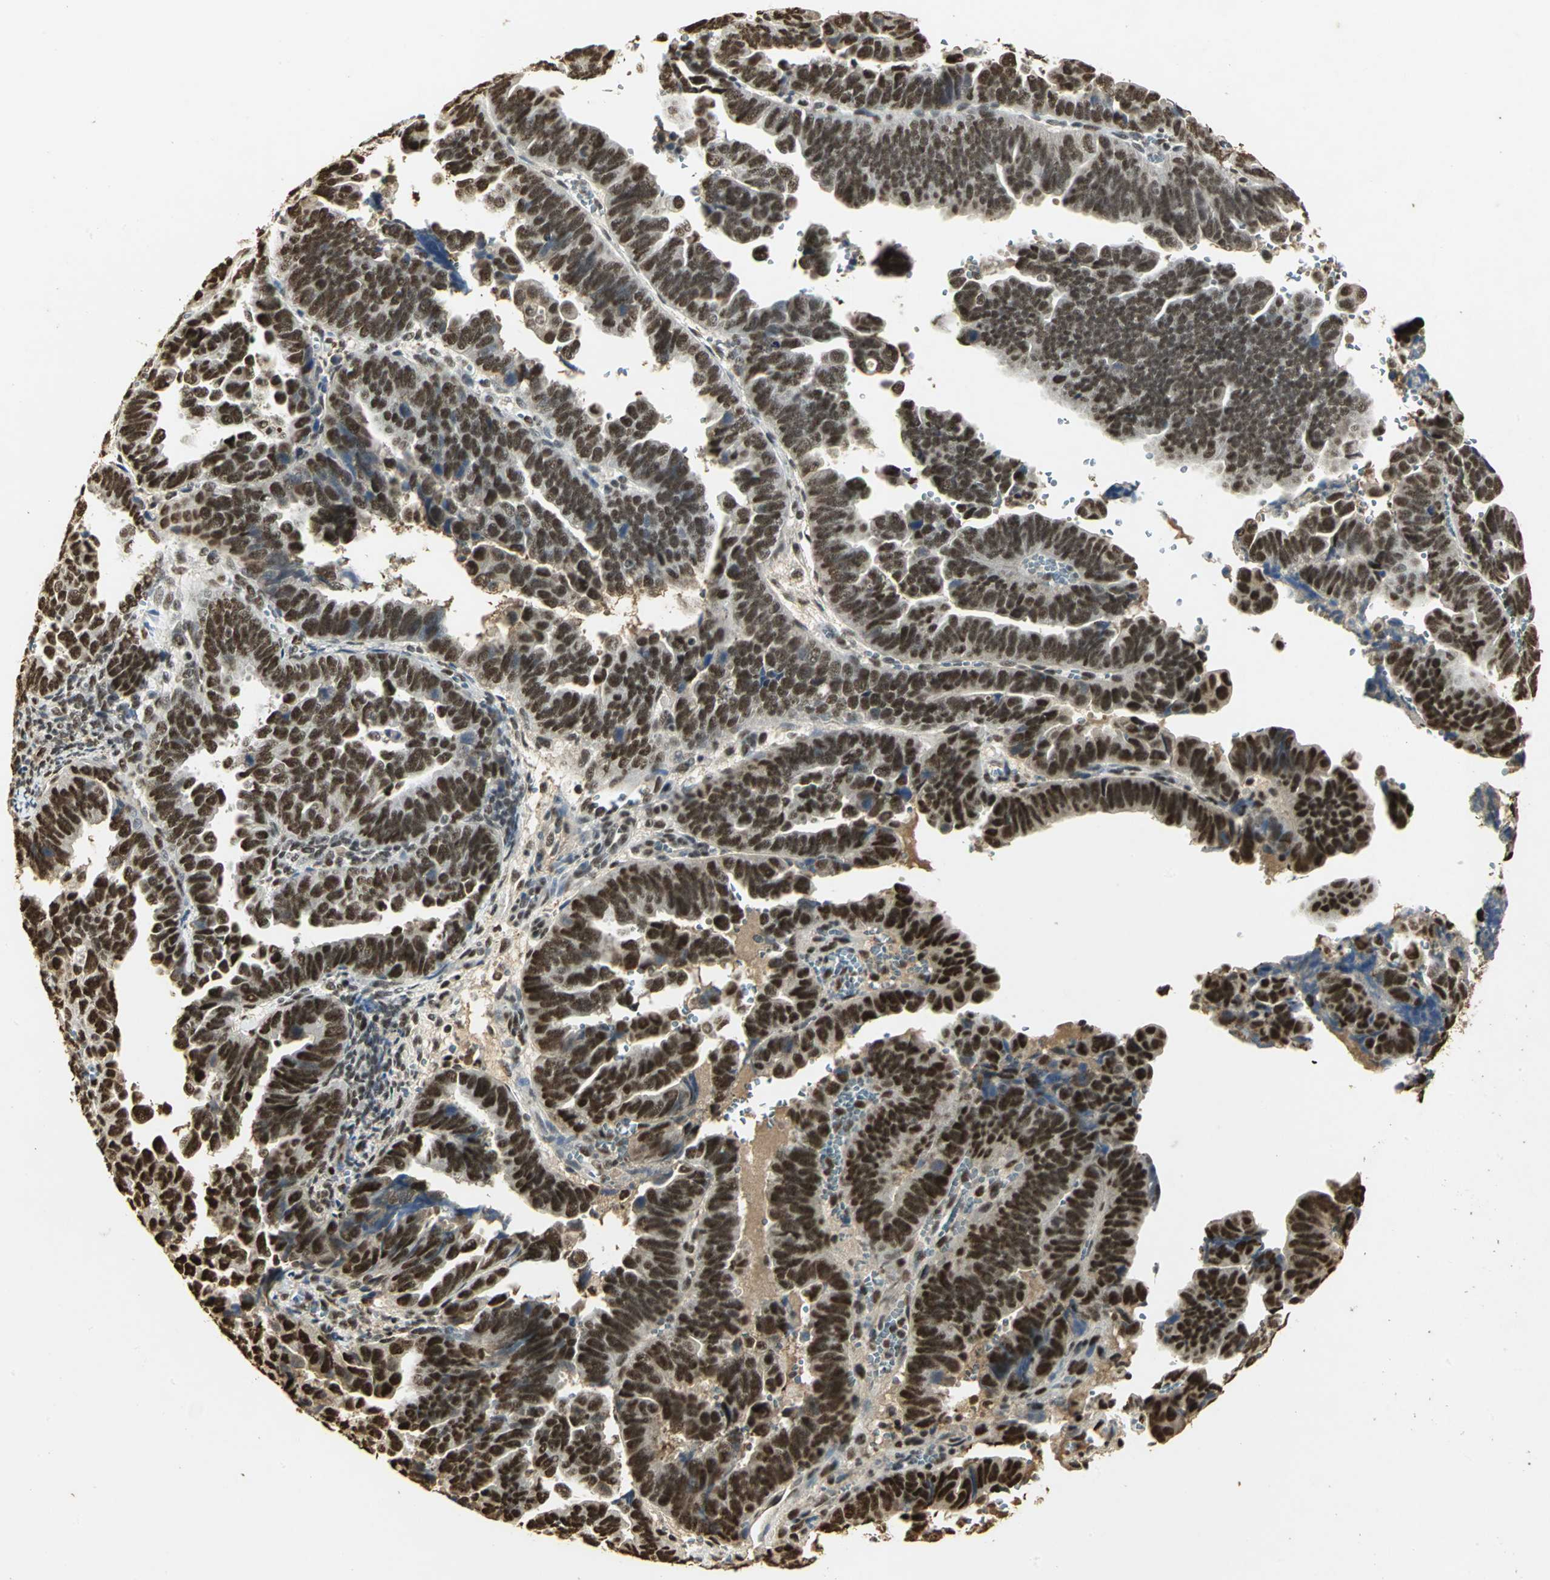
{"staining": {"intensity": "strong", "quantity": ">75%", "location": "nuclear"}, "tissue": "endometrial cancer", "cell_type": "Tumor cells", "image_type": "cancer", "snomed": [{"axis": "morphology", "description": "Adenocarcinoma, NOS"}, {"axis": "topography", "description": "Endometrium"}], "caption": "Immunohistochemical staining of human endometrial adenocarcinoma demonstrates strong nuclear protein staining in approximately >75% of tumor cells.", "gene": "SET", "patient": {"sex": "female", "age": 75}}